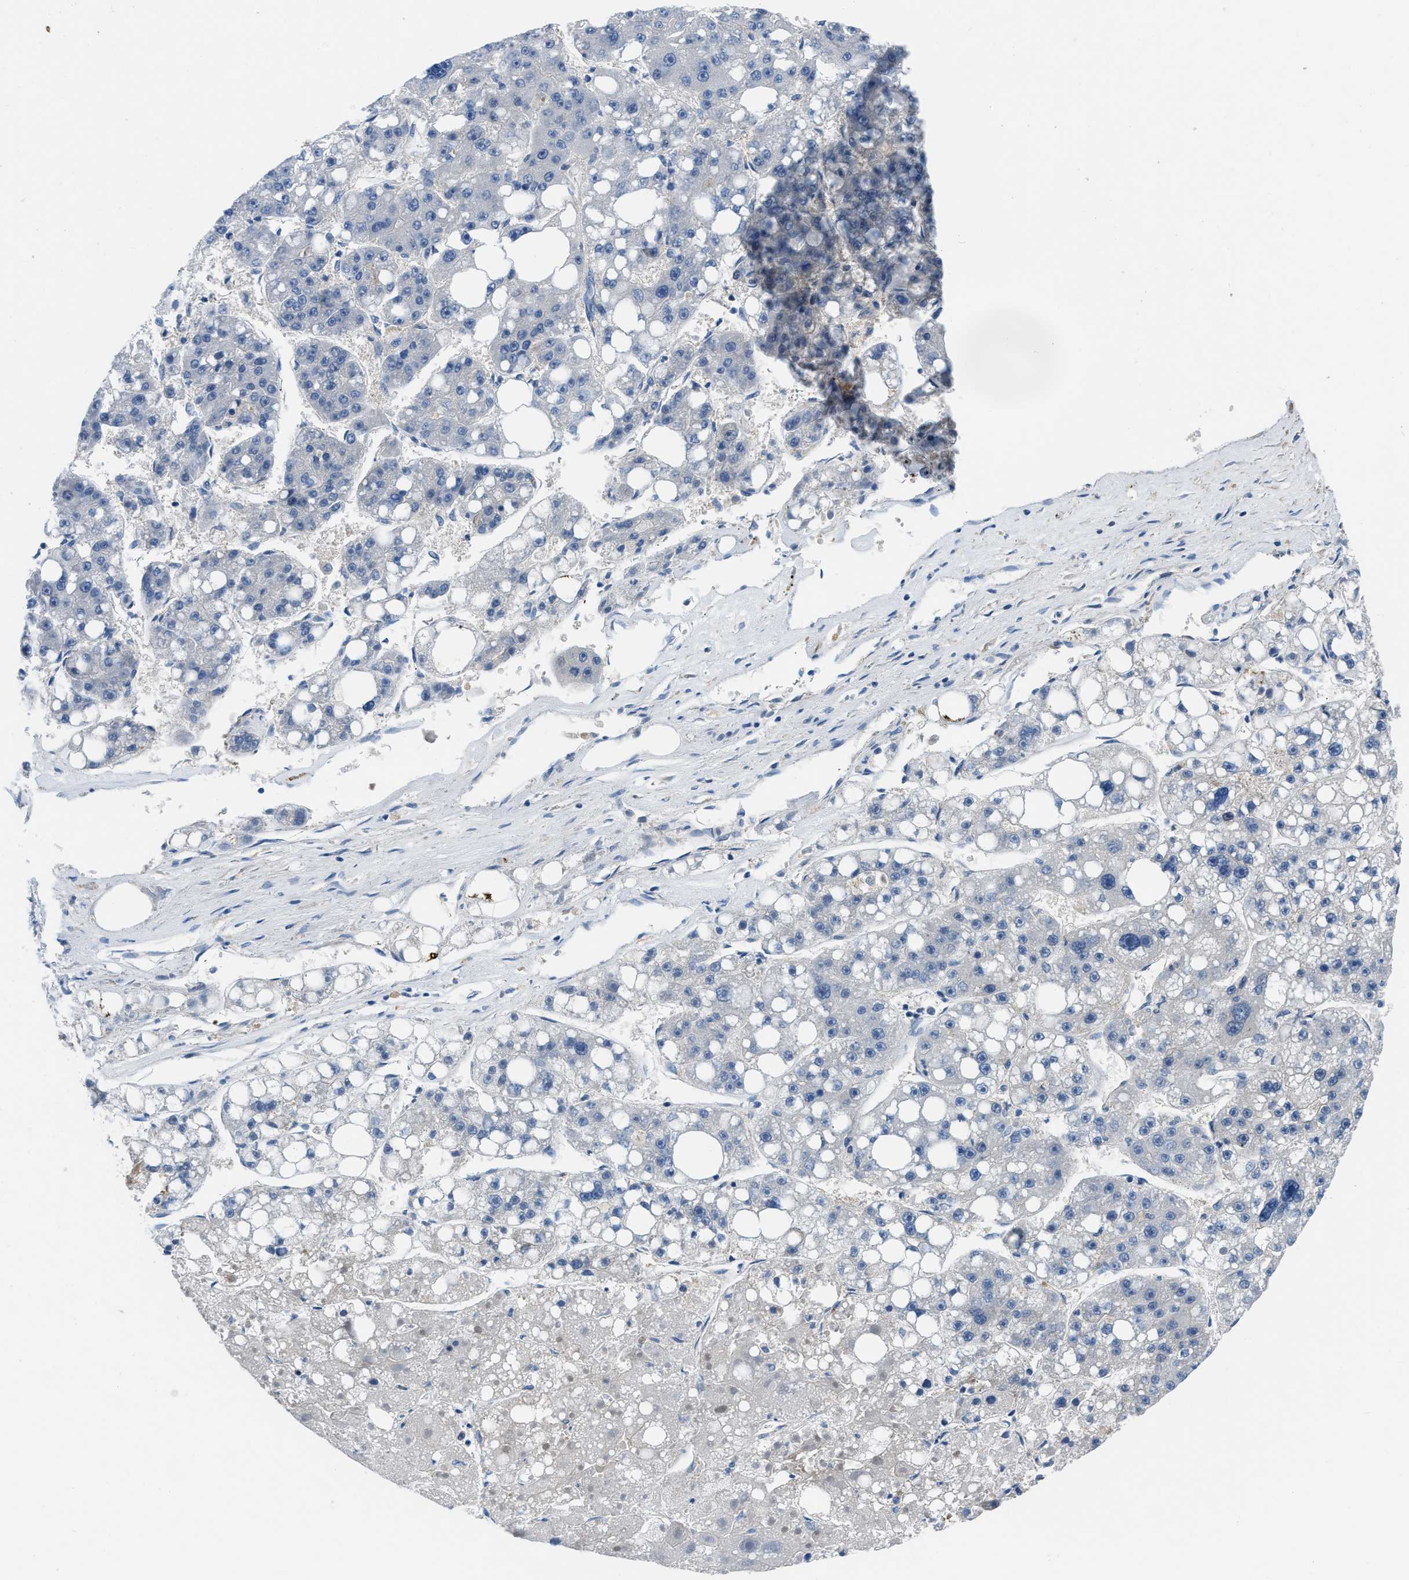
{"staining": {"intensity": "negative", "quantity": "none", "location": "none"}, "tissue": "liver cancer", "cell_type": "Tumor cells", "image_type": "cancer", "snomed": [{"axis": "morphology", "description": "Carcinoma, Hepatocellular, NOS"}, {"axis": "topography", "description": "Liver"}], "caption": "IHC image of neoplastic tissue: human liver hepatocellular carcinoma stained with DAB (3,3'-diaminobenzidine) demonstrates no significant protein staining in tumor cells.", "gene": "PFKP", "patient": {"sex": "female", "age": 61}}